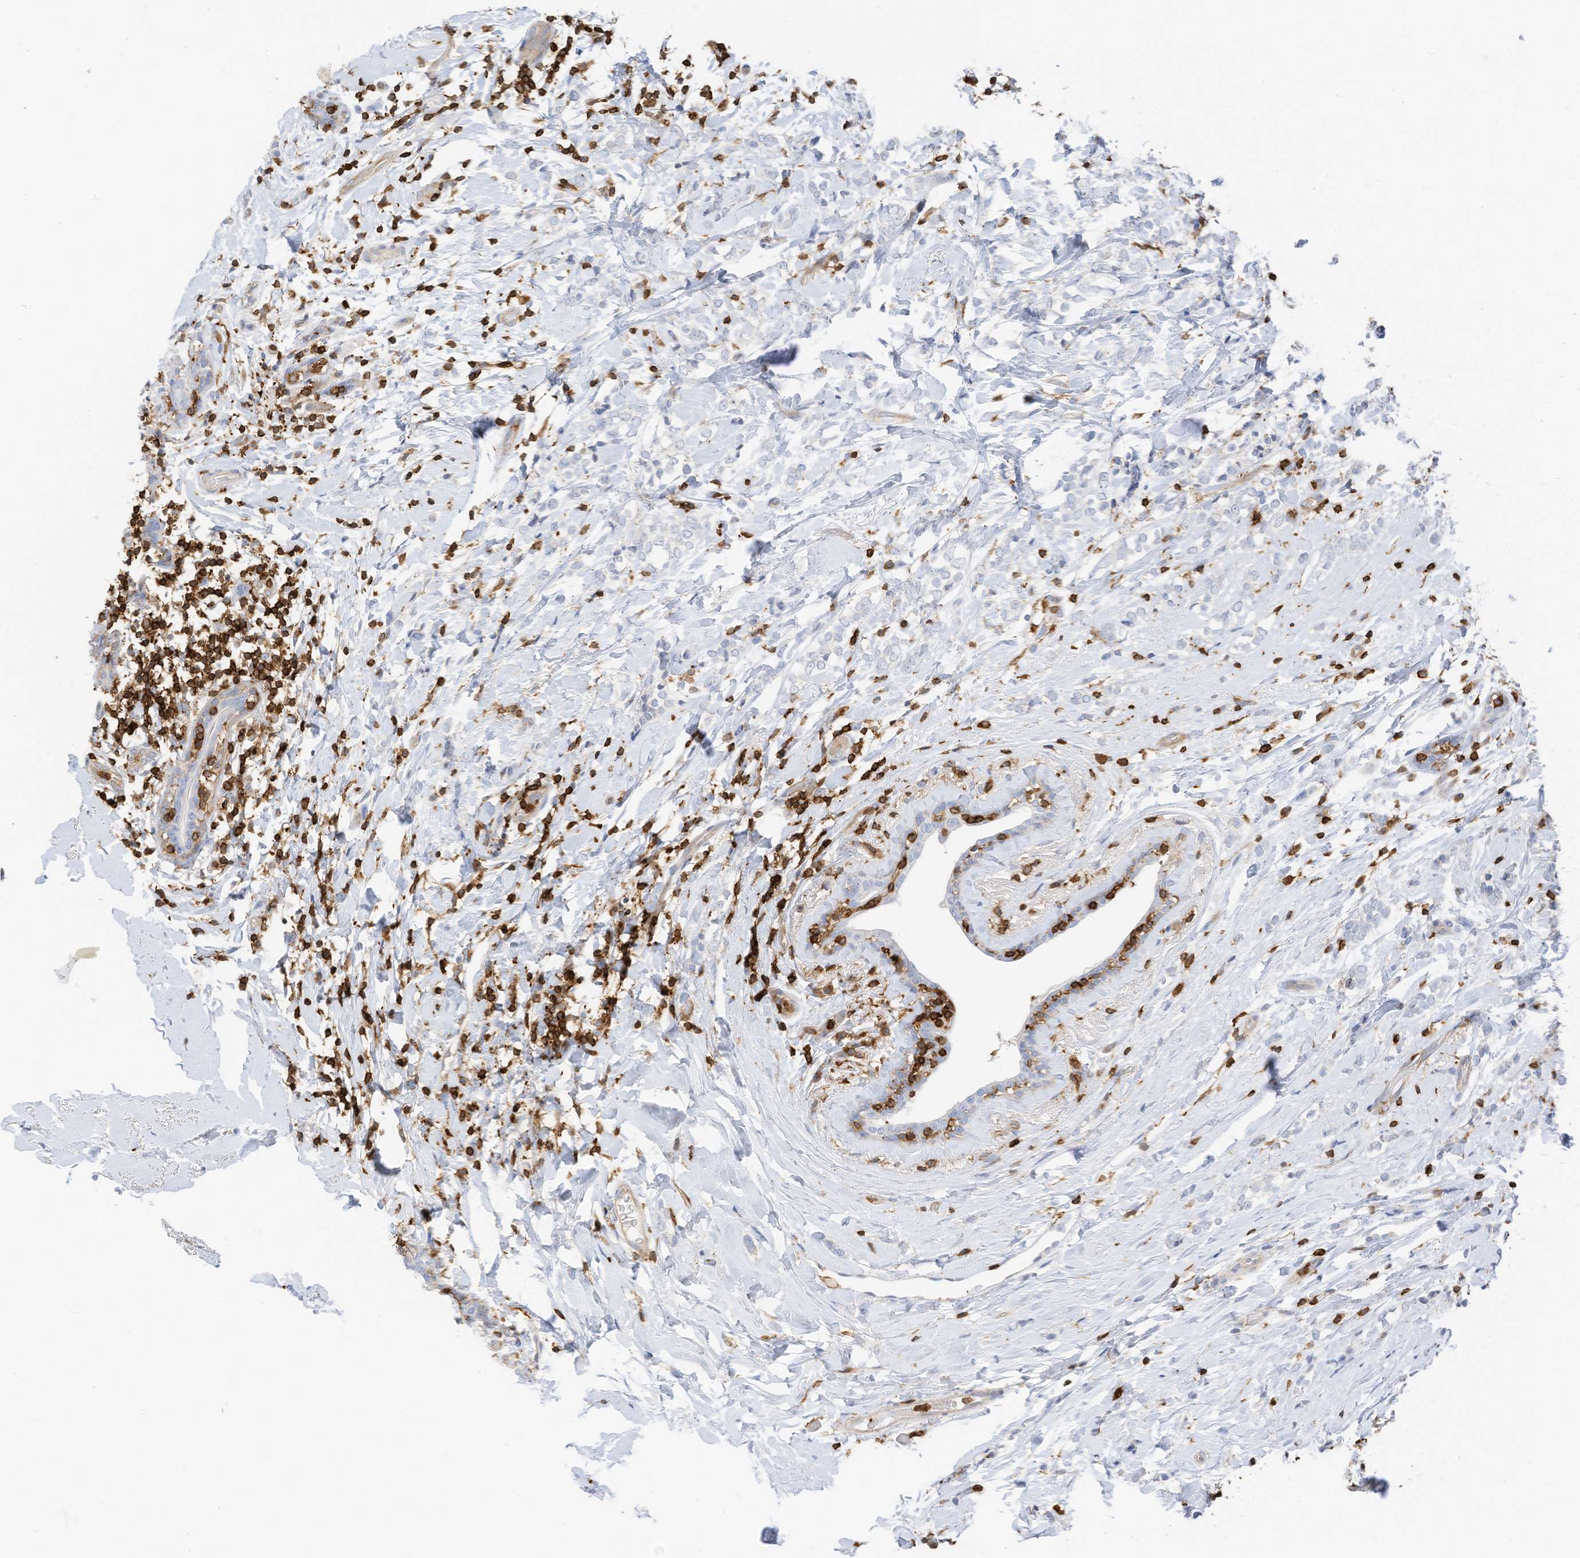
{"staining": {"intensity": "negative", "quantity": "none", "location": "none"}, "tissue": "breast cancer", "cell_type": "Tumor cells", "image_type": "cancer", "snomed": [{"axis": "morphology", "description": "Normal tissue, NOS"}, {"axis": "morphology", "description": "Lobular carcinoma"}, {"axis": "topography", "description": "Breast"}], "caption": "IHC image of neoplastic tissue: breast cancer stained with DAB exhibits no significant protein positivity in tumor cells.", "gene": "ARHGAP25", "patient": {"sex": "female", "age": 47}}